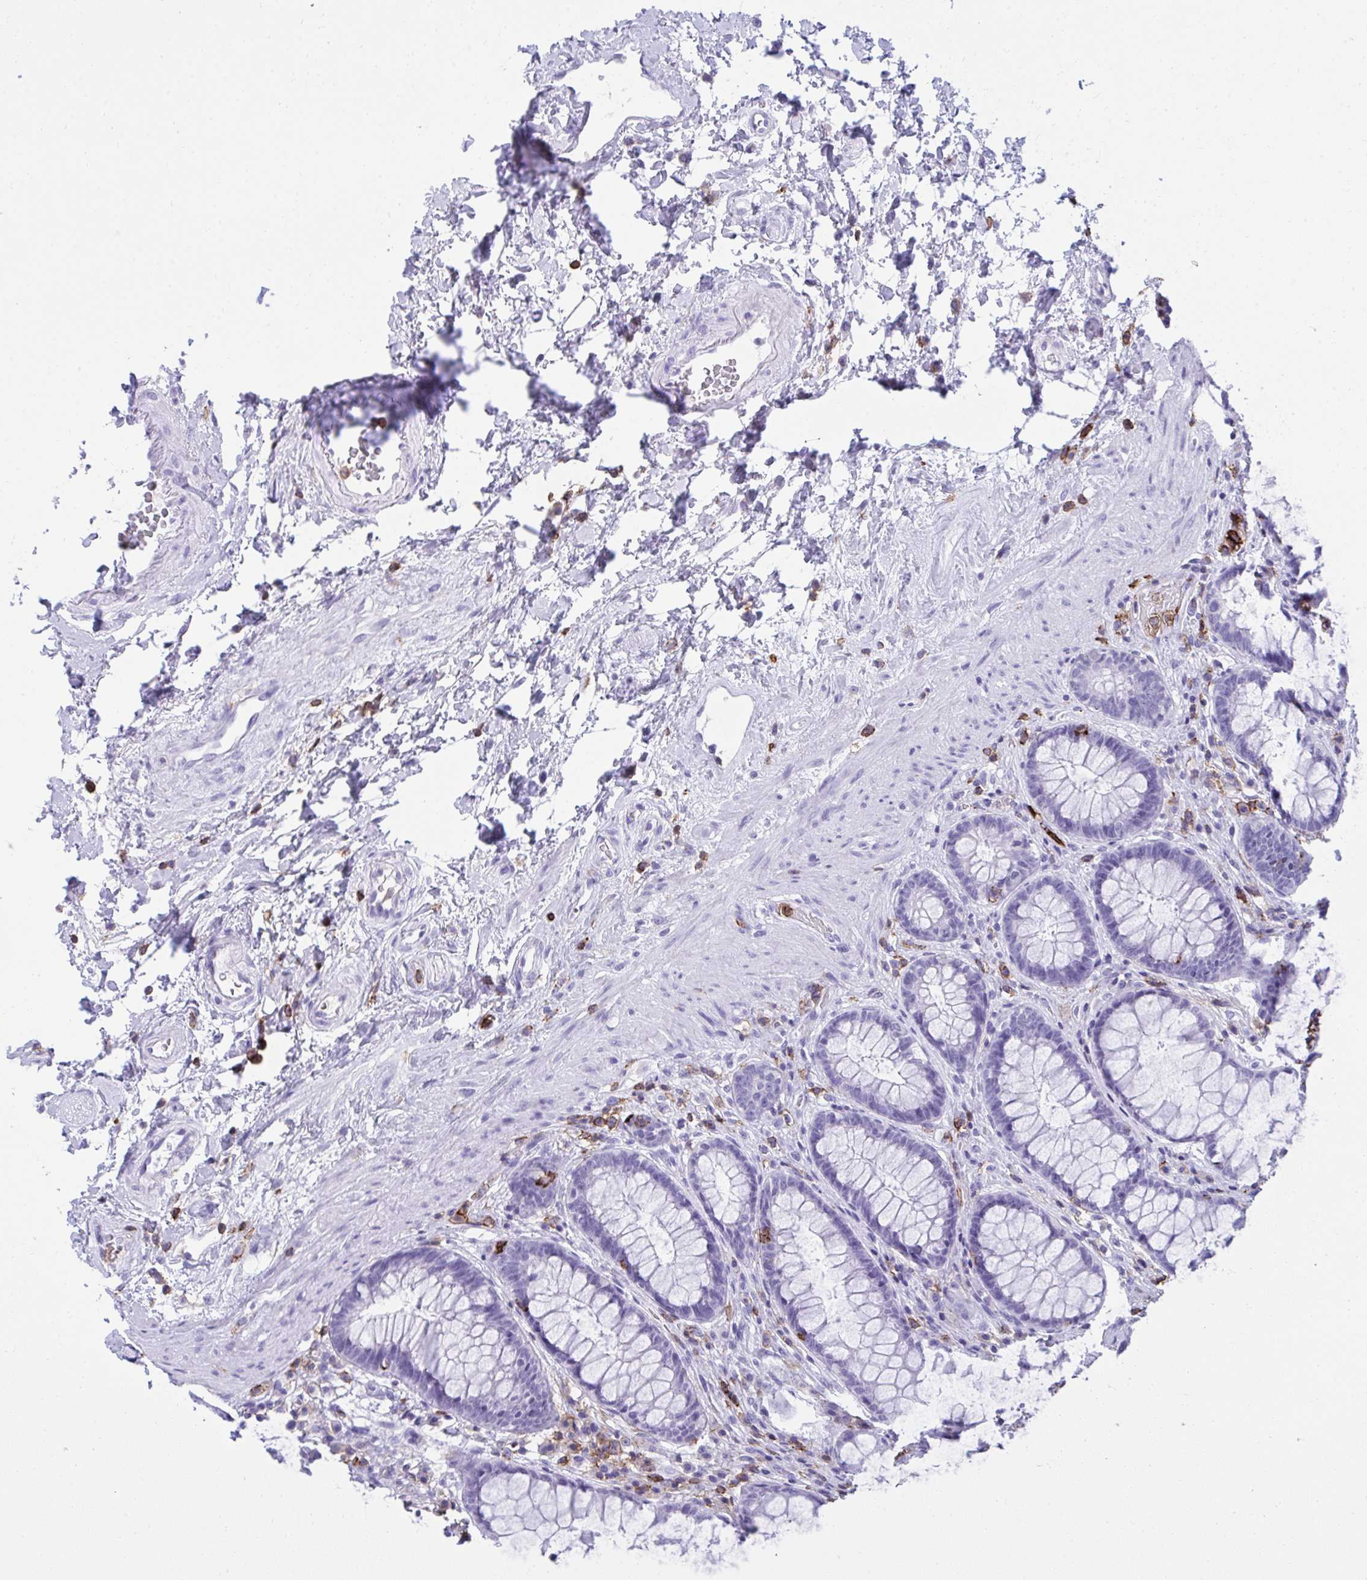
{"staining": {"intensity": "negative", "quantity": "none", "location": "none"}, "tissue": "rectum", "cell_type": "Glandular cells", "image_type": "normal", "snomed": [{"axis": "morphology", "description": "Normal tissue, NOS"}, {"axis": "topography", "description": "Rectum"}], "caption": "This is a photomicrograph of IHC staining of benign rectum, which shows no positivity in glandular cells. (IHC, brightfield microscopy, high magnification).", "gene": "SPN", "patient": {"sex": "male", "age": 72}}